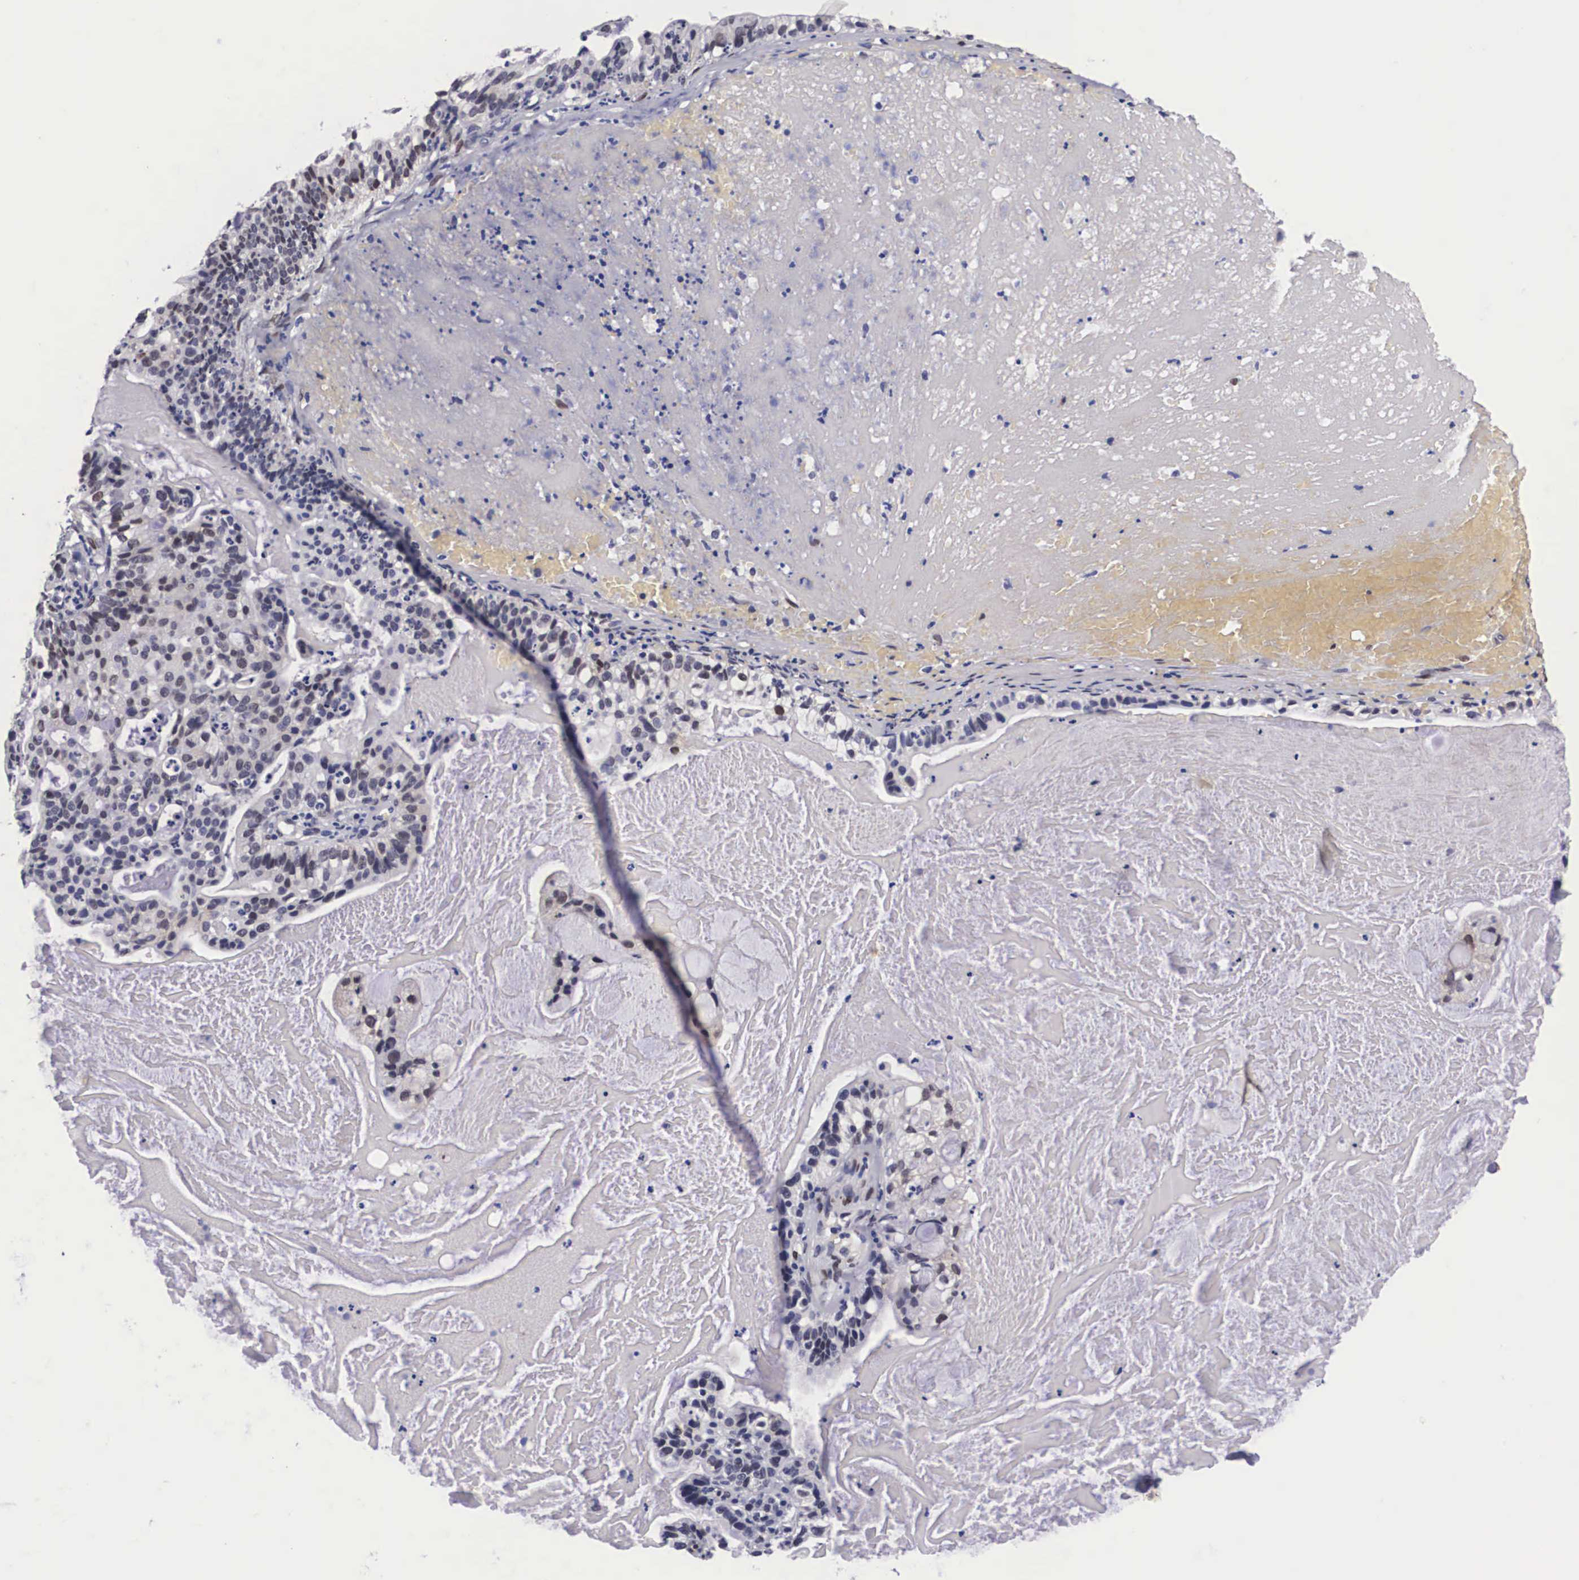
{"staining": {"intensity": "weak", "quantity": "25%-75%", "location": "nuclear"}, "tissue": "cervical cancer", "cell_type": "Tumor cells", "image_type": "cancer", "snomed": [{"axis": "morphology", "description": "Adenocarcinoma, NOS"}, {"axis": "topography", "description": "Cervix"}], "caption": "Cervical cancer stained with immunohistochemistry shows weak nuclear expression in about 25%-75% of tumor cells. (IHC, brightfield microscopy, high magnification).", "gene": "KHDRBS3", "patient": {"sex": "female", "age": 41}}